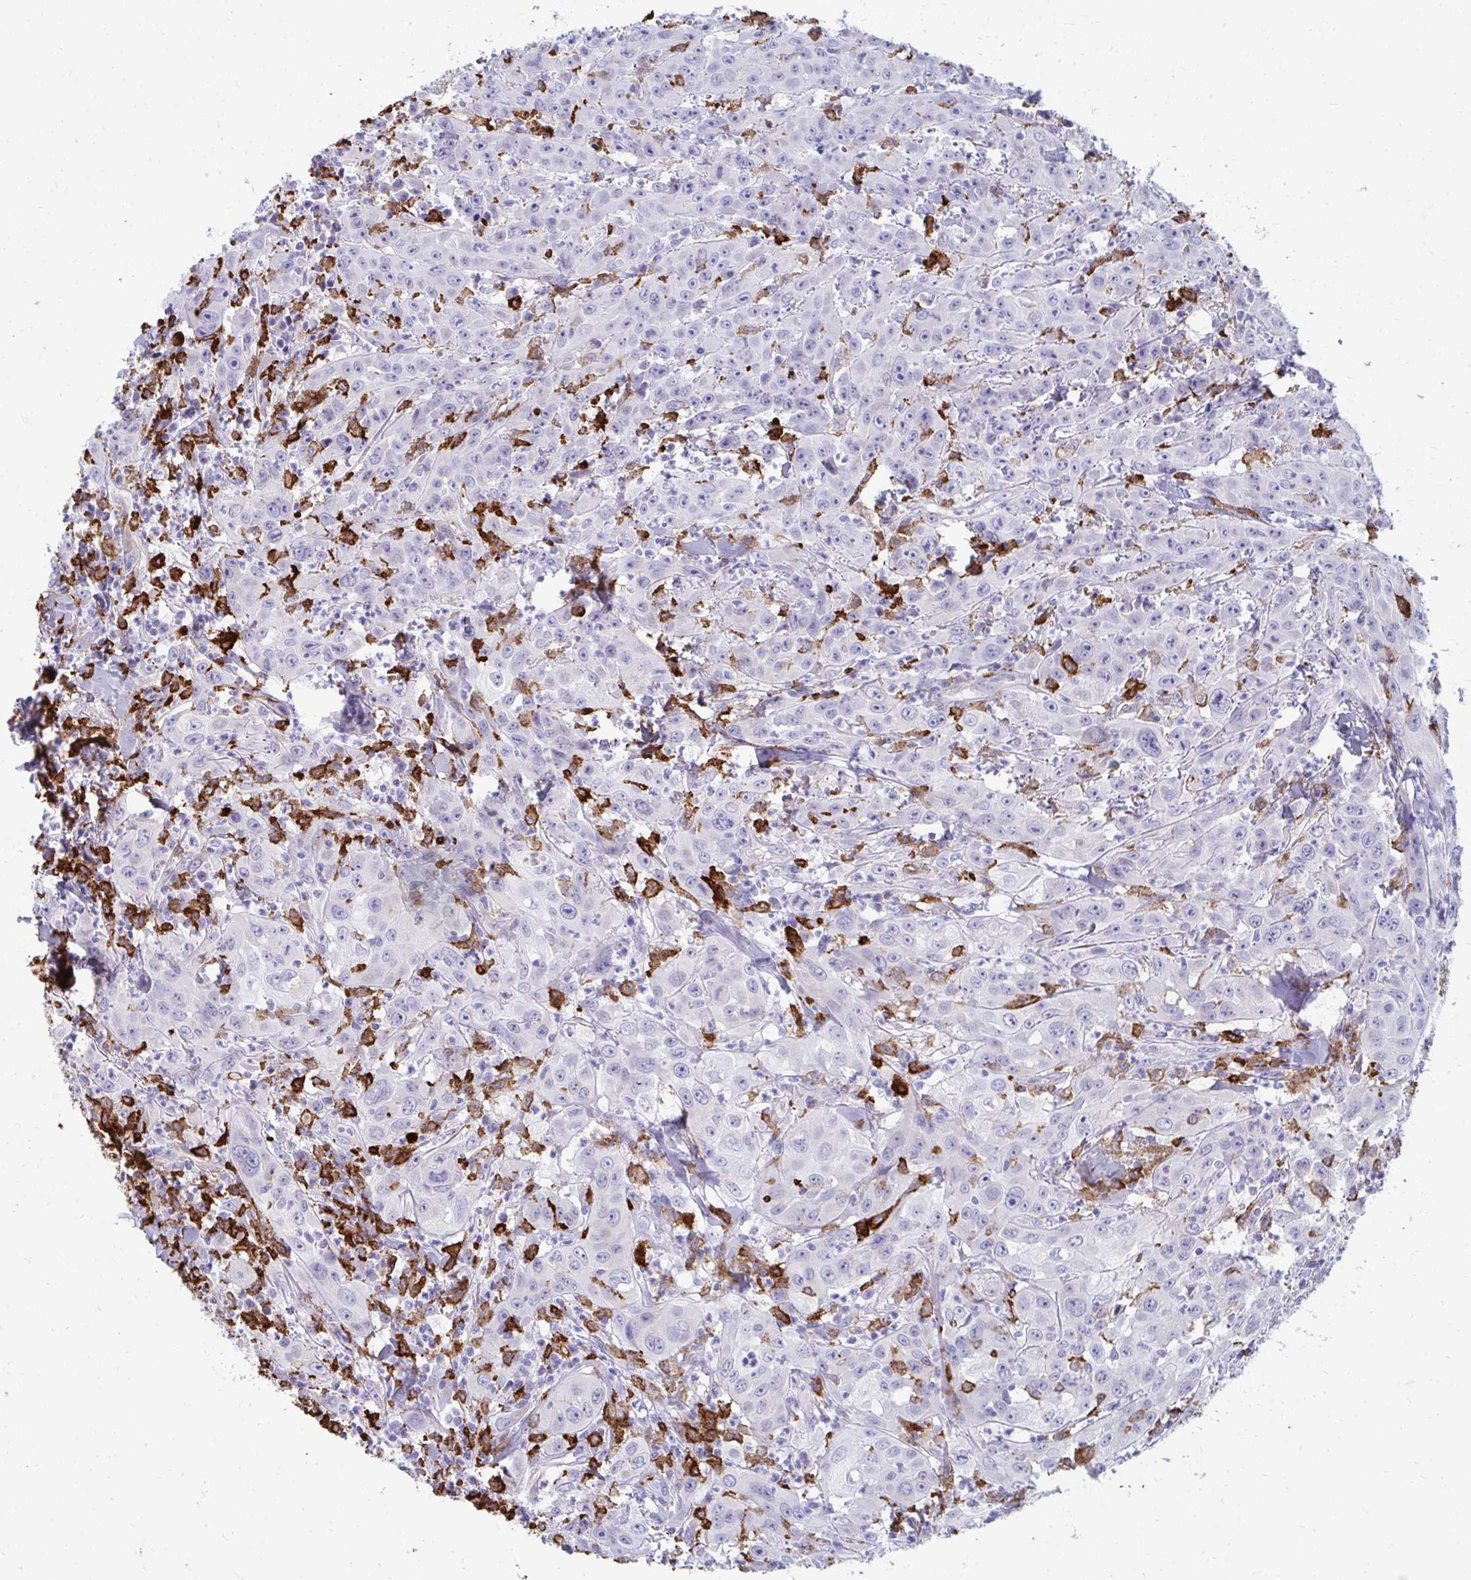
{"staining": {"intensity": "negative", "quantity": "none", "location": "none"}, "tissue": "head and neck cancer", "cell_type": "Tumor cells", "image_type": "cancer", "snomed": [{"axis": "morphology", "description": "Squamous cell carcinoma, NOS"}, {"axis": "topography", "description": "Skin"}, {"axis": "topography", "description": "Head-Neck"}], "caption": "Protein analysis of head and neck cancer demonstrates no significant positivity in tumor cells.", "gene": "CD163", "patient": {"sex": "male", "age": 80}}